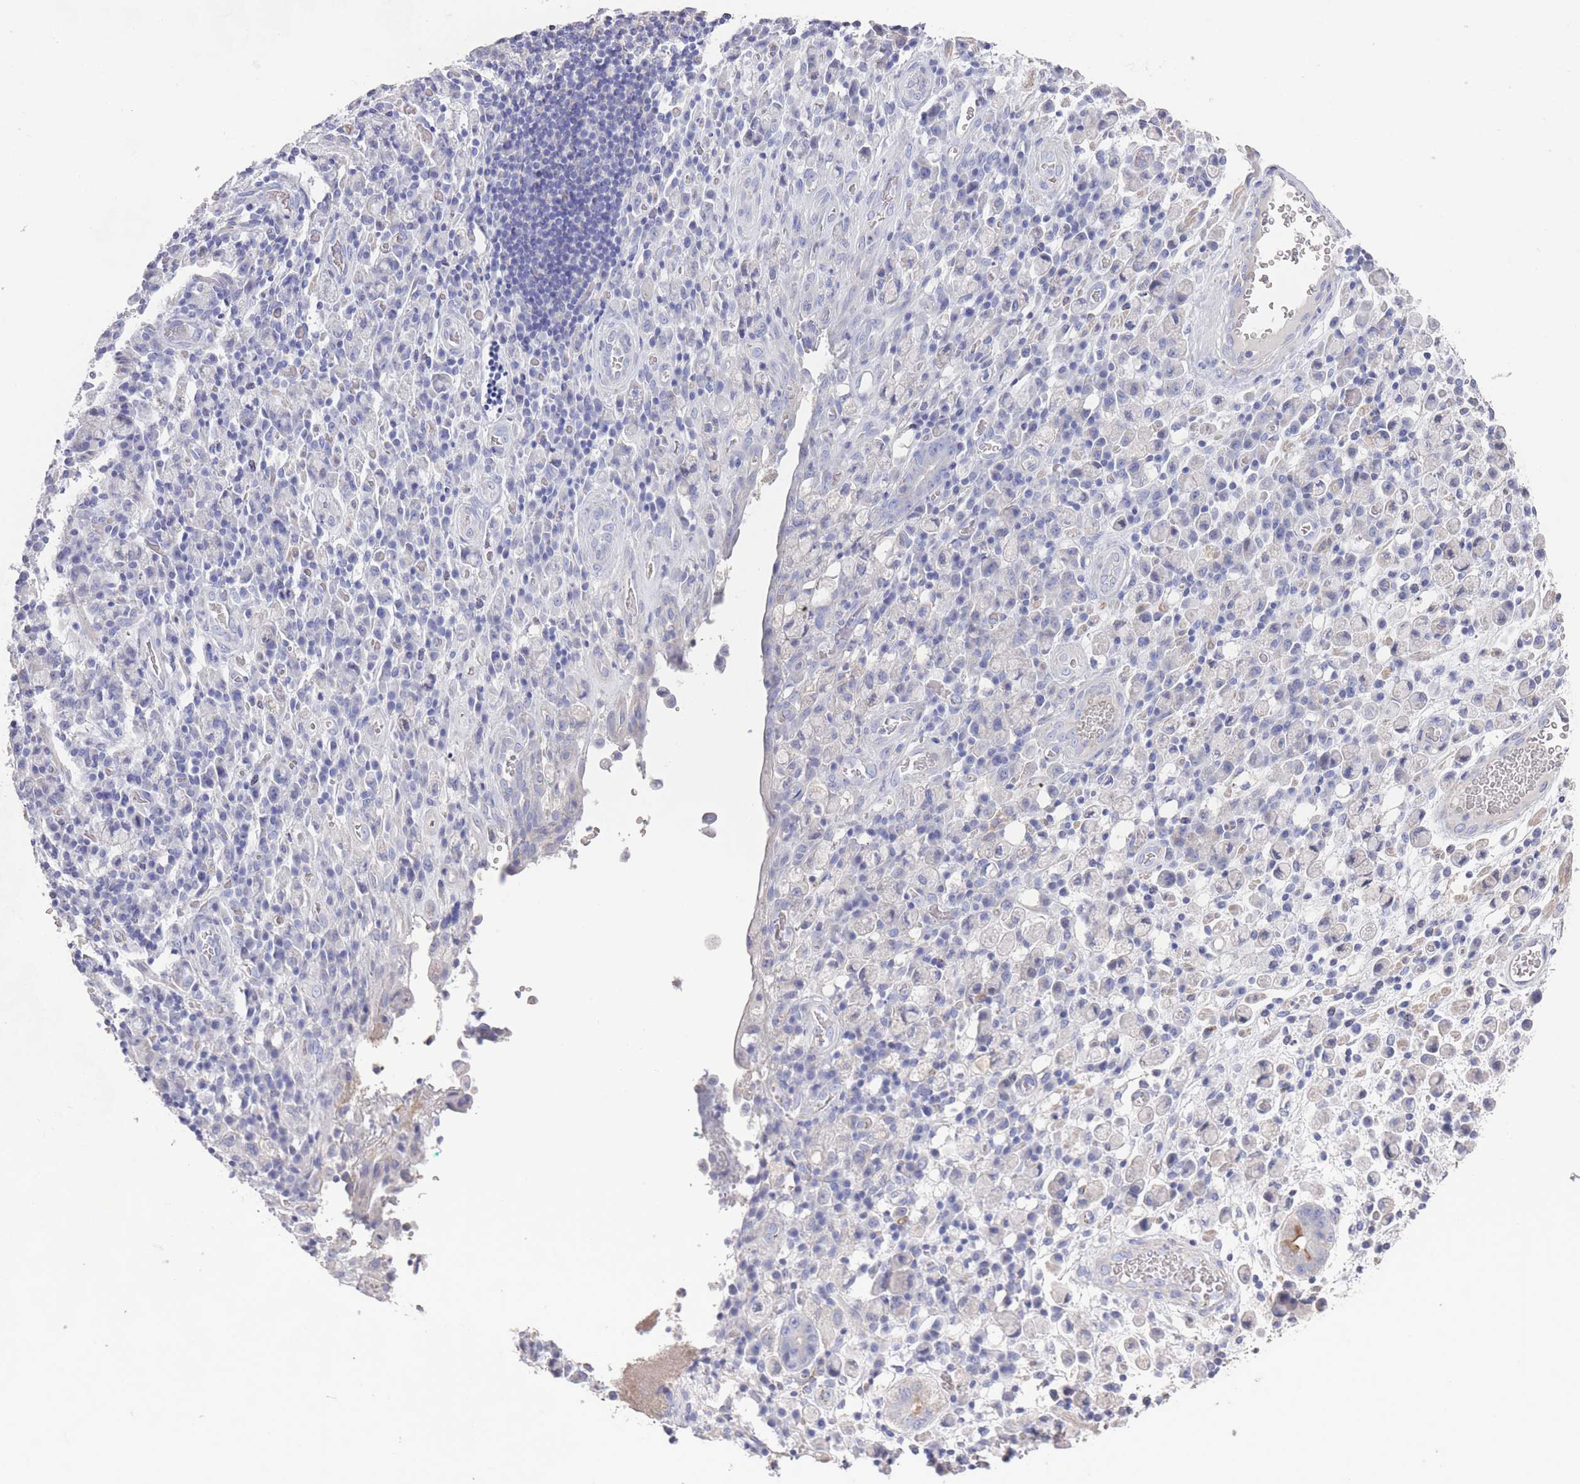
{"staining": {"intensity": "negative", "quantity": "none", "location": "none"}, "tissue": "stomach cancer", "cell_type": "Tumor cells", "image_type": "cancer", "snomed": [{"axis": "morphology", "description": "Adenocarcinoma, NOS"}, {"axis": "topography", "description": "Stomach"}], "caption": "The immunohistochemistry photomicrograph has no significant expression in tumor cells of stomach adenocarcinoma tissue.", "gene": "SCCPDH", "patient": {"sex": "male", "age": 77}}